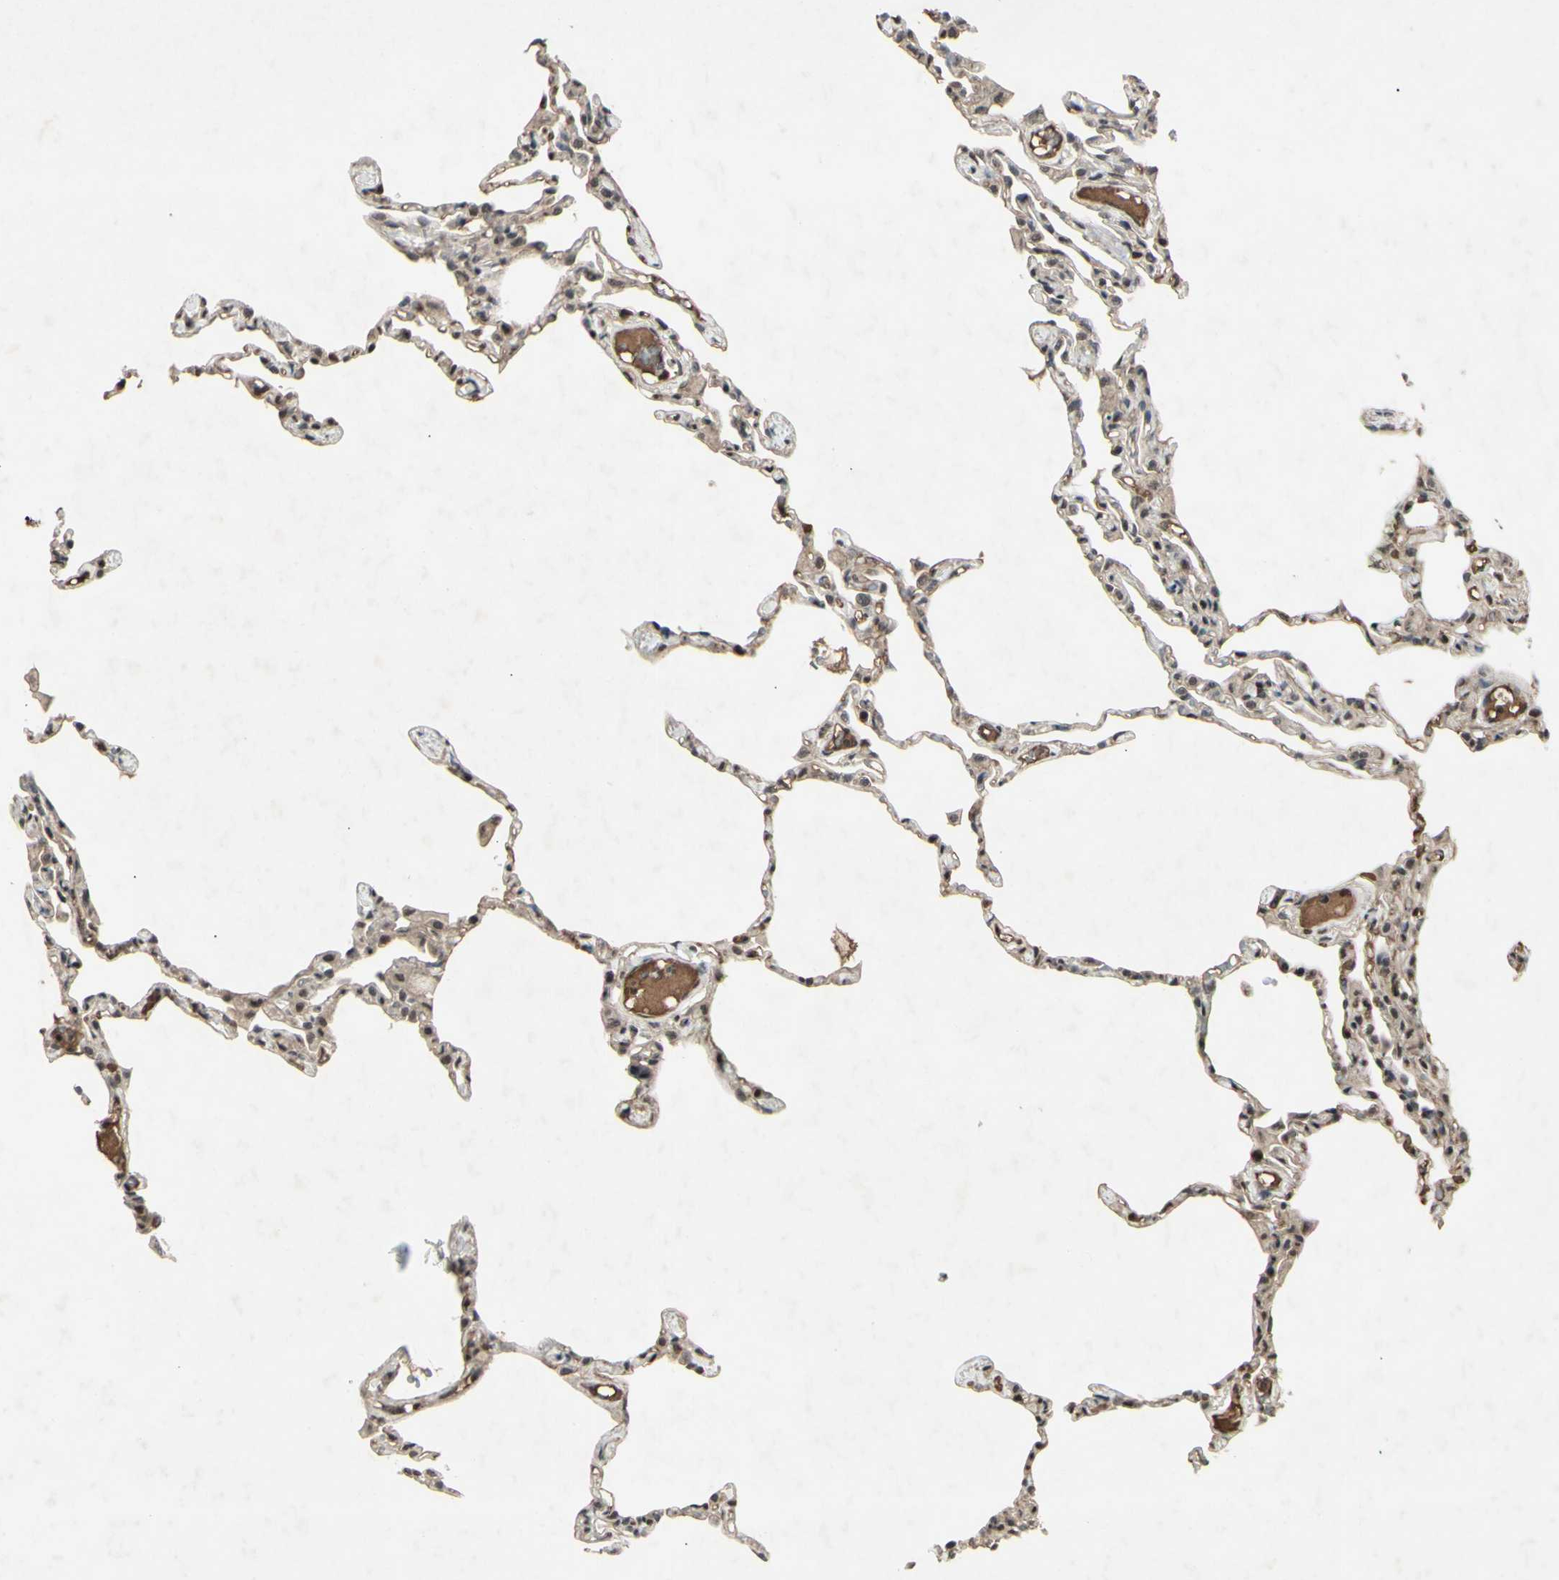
{"staining": {"intensity": "moderate", "quantity": "<25%", "location": "nuclear"}, "tissue": "lung", "cell_type": "Alveolar cells", "image_type": "normal", "snomed": [{"axis": "morphology", "description": "Normal tissue, NOS"}, {"axis": "topography", "description": "Lung"}], "caption": "A high-resolution image shows immunohistochemistry staining of unremarkable lung, which exhibits moderate nuclear staining in approximately <25% of alveolar cells.", "gene": "SNW1", "patient": {"sex": "female", "age": 49}}